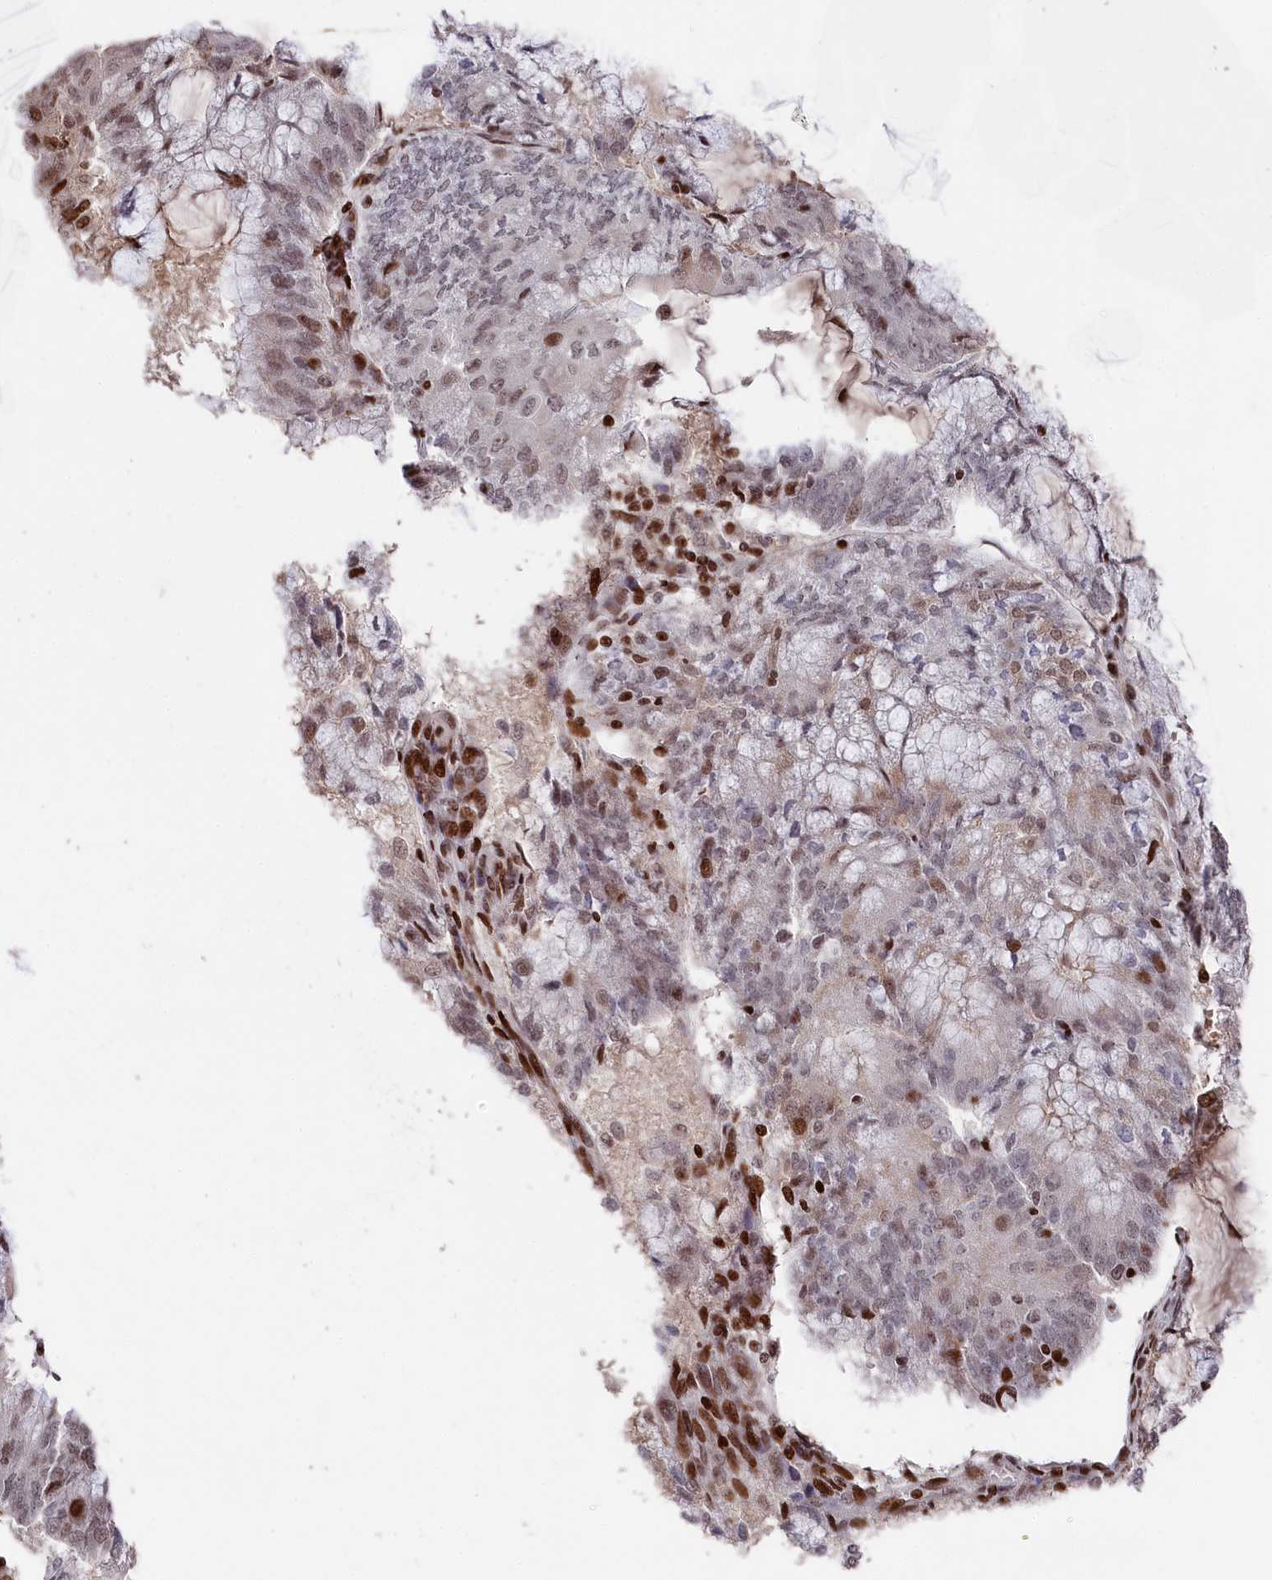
{"staining": {"intensity": "weak", "quantity": "<25%", "location": "nuclear"}, "tissue": "endometrial cancer", "cell_type": "Tumor cells", "image_type": "cancer", "snomed": [{"axis": "morphology", "description": "Adenocarcinoma, NOS"}, {"axis": "topography", "description": "Endometrium"}], "caption": "The histopathology image exhibits no staining of tumor cells in endometrial adenocarcinoma.", "gene": "MCF2L2", "patient": {"sex": "female", "age": 81}}